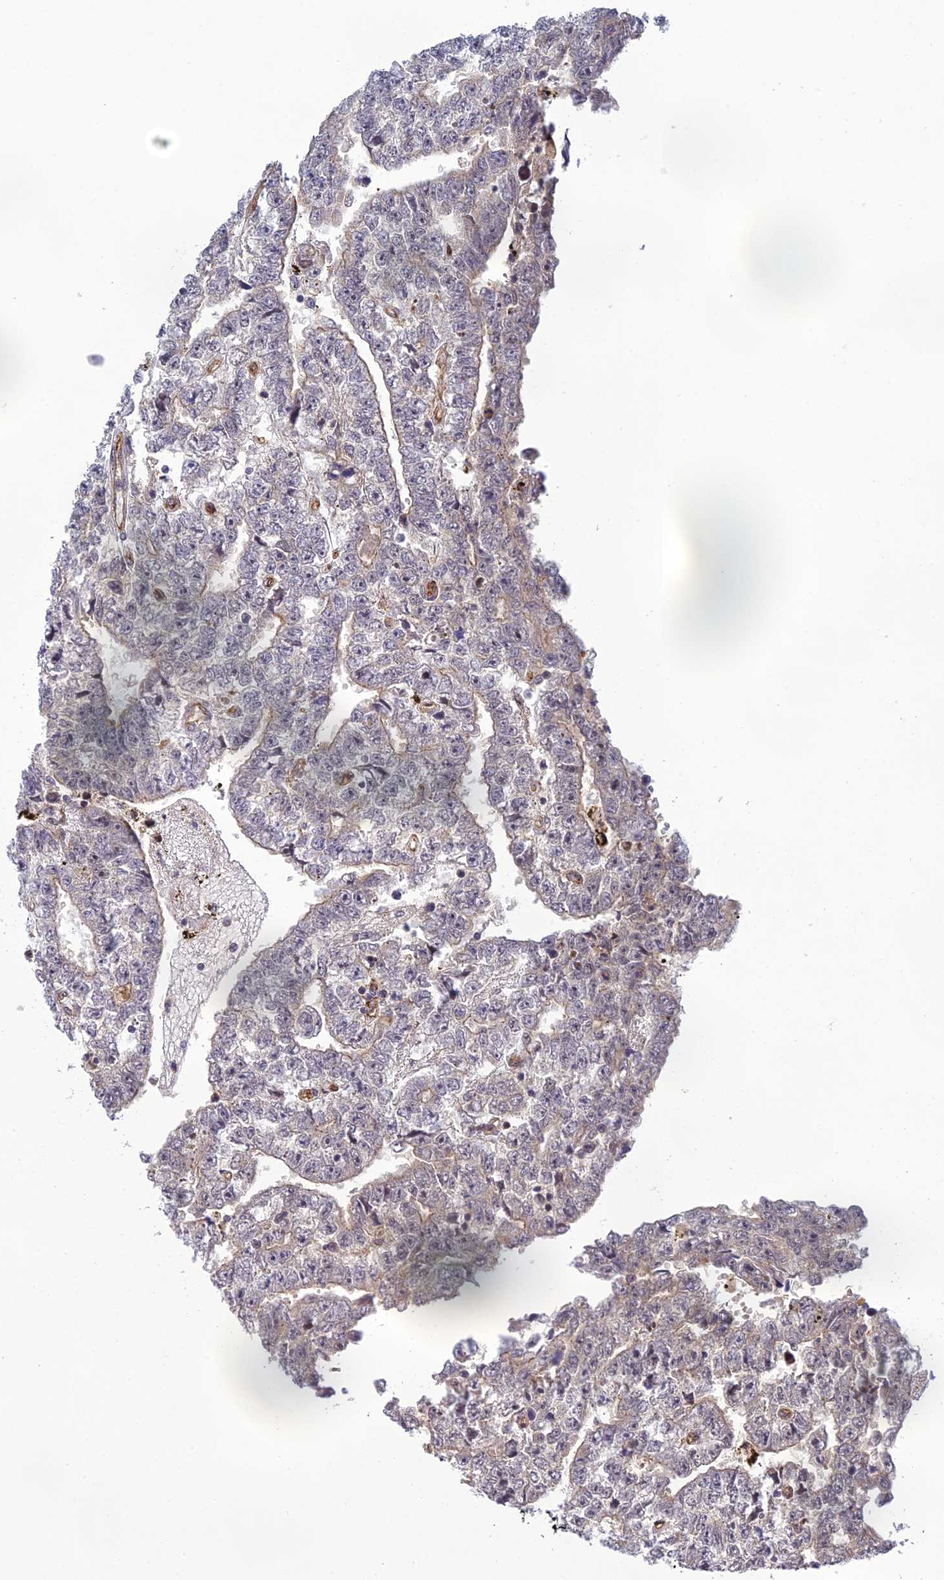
{"staining": {"intensity": "negative", "quantity": "none", "location": "none"}, "tissue": "testis cancer", "cell_type": "Tumor cells", "image_type": "cancer", "snomed": [{"axis": "morphology", "description": "Carcinoma, Embryonal, NOS"}, {"axis": "topography", "description": "Testis"}], "caption": "There is no significant staining in tumor cells of testis embryonal carcinoma.", "gene": "RANBP3", "patient": {"sex": "male", "age": 25}}